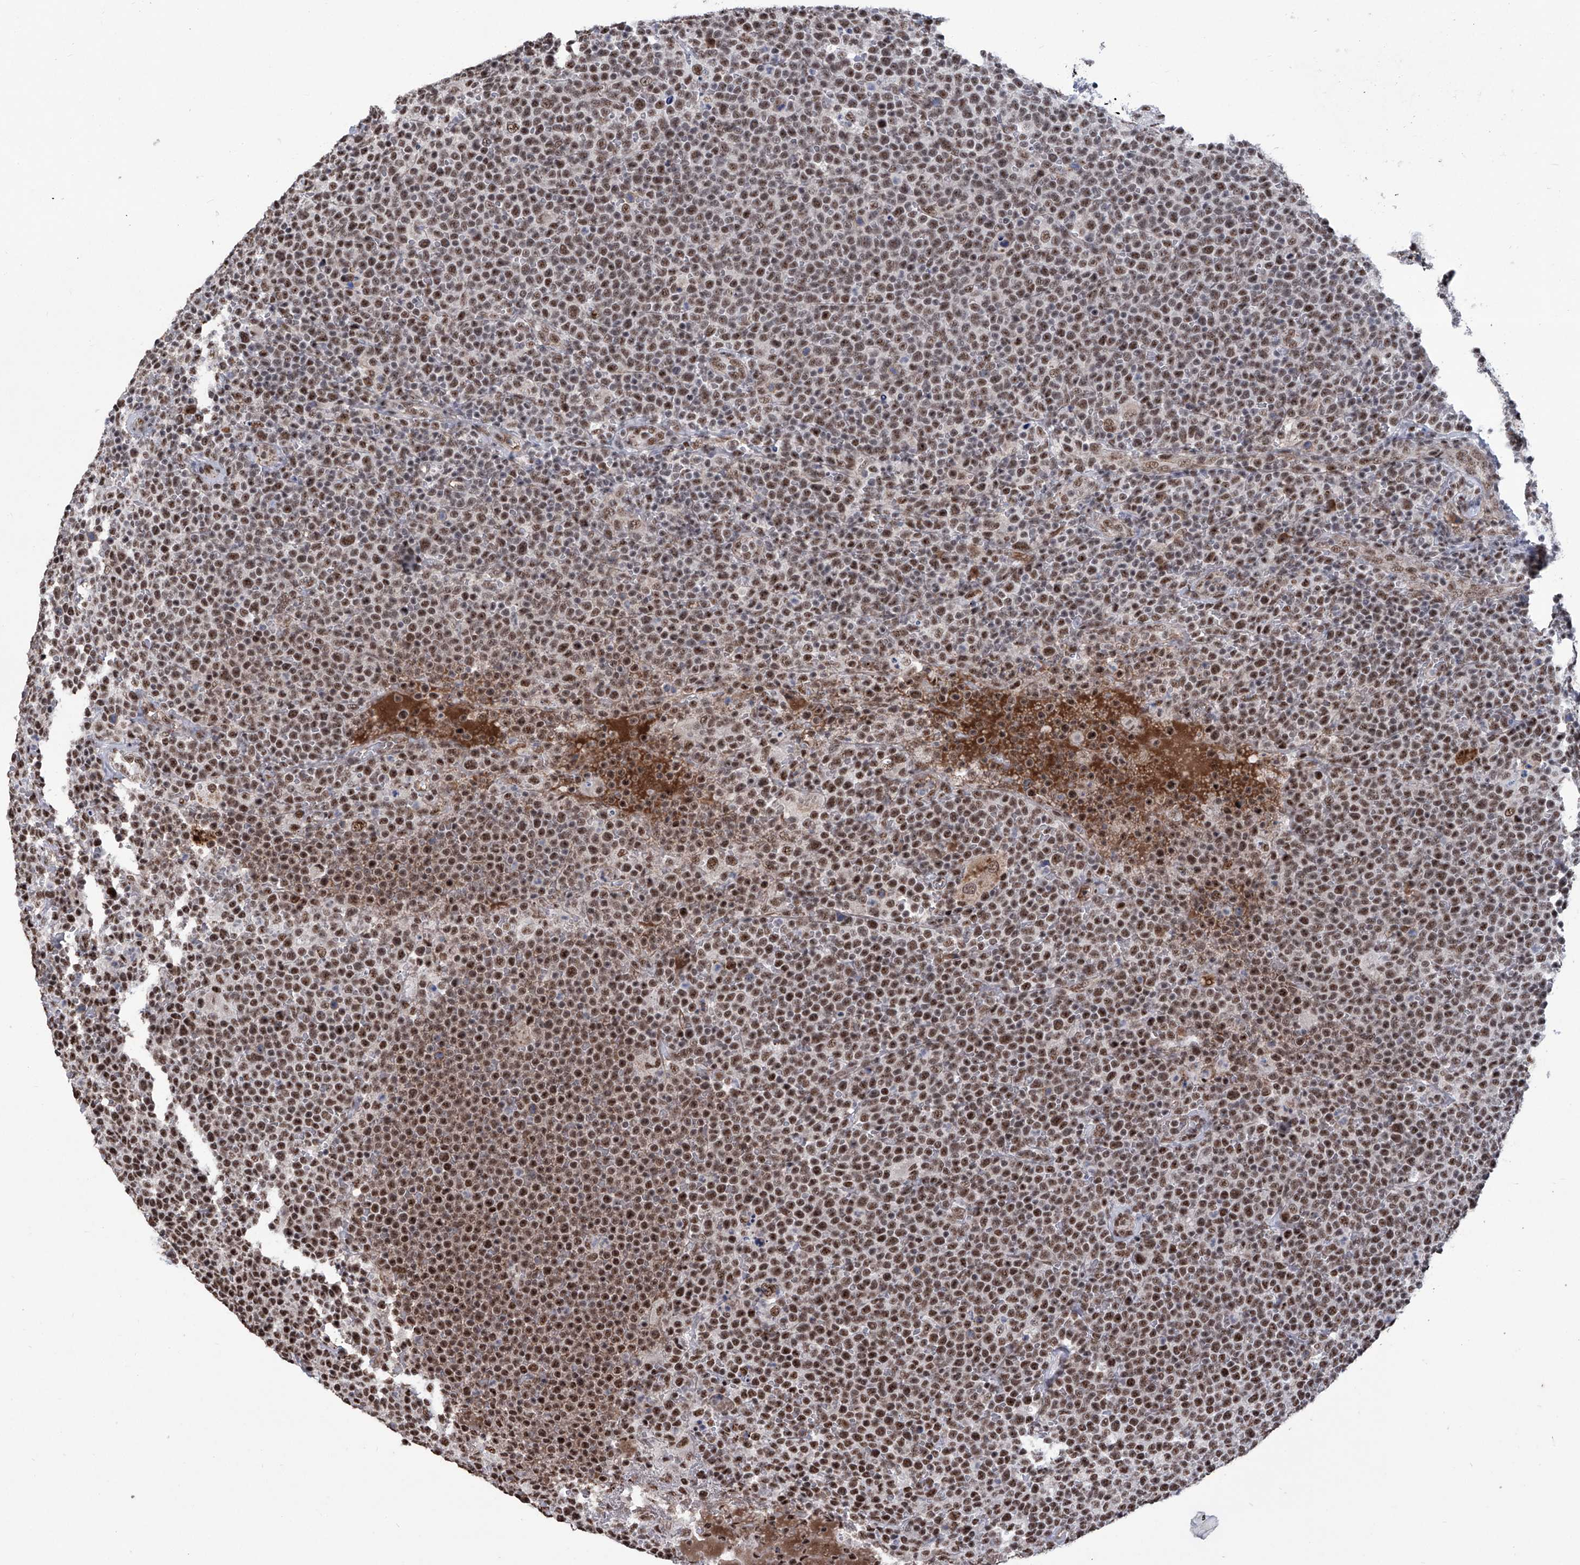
{"staining": {"intensity": "moderate", "quantity": ">75%", "location": "nuclear"}, "tissue": "lymphoma", "cell_type": "Tumor cells", "image_type": "cancer", "snomed": [{"axis": "morphology", "description": "Malignant lymphoma, non-Hodgkin's type, High grade"}, {"axis": "topography", "description": "Lymph node"}], "caption": "Lymphoma stained with DAB (3,3'-diaminobenzidine) immunohistochemistry (IHC) reveals medium levels of moderate nuclear expression in about >75% of tumor cells. (DAB = brown stain, brightfield microscopy at high magnification).", "gene": "FBXL4", "patient": {"sex": "male", "age": 61}}